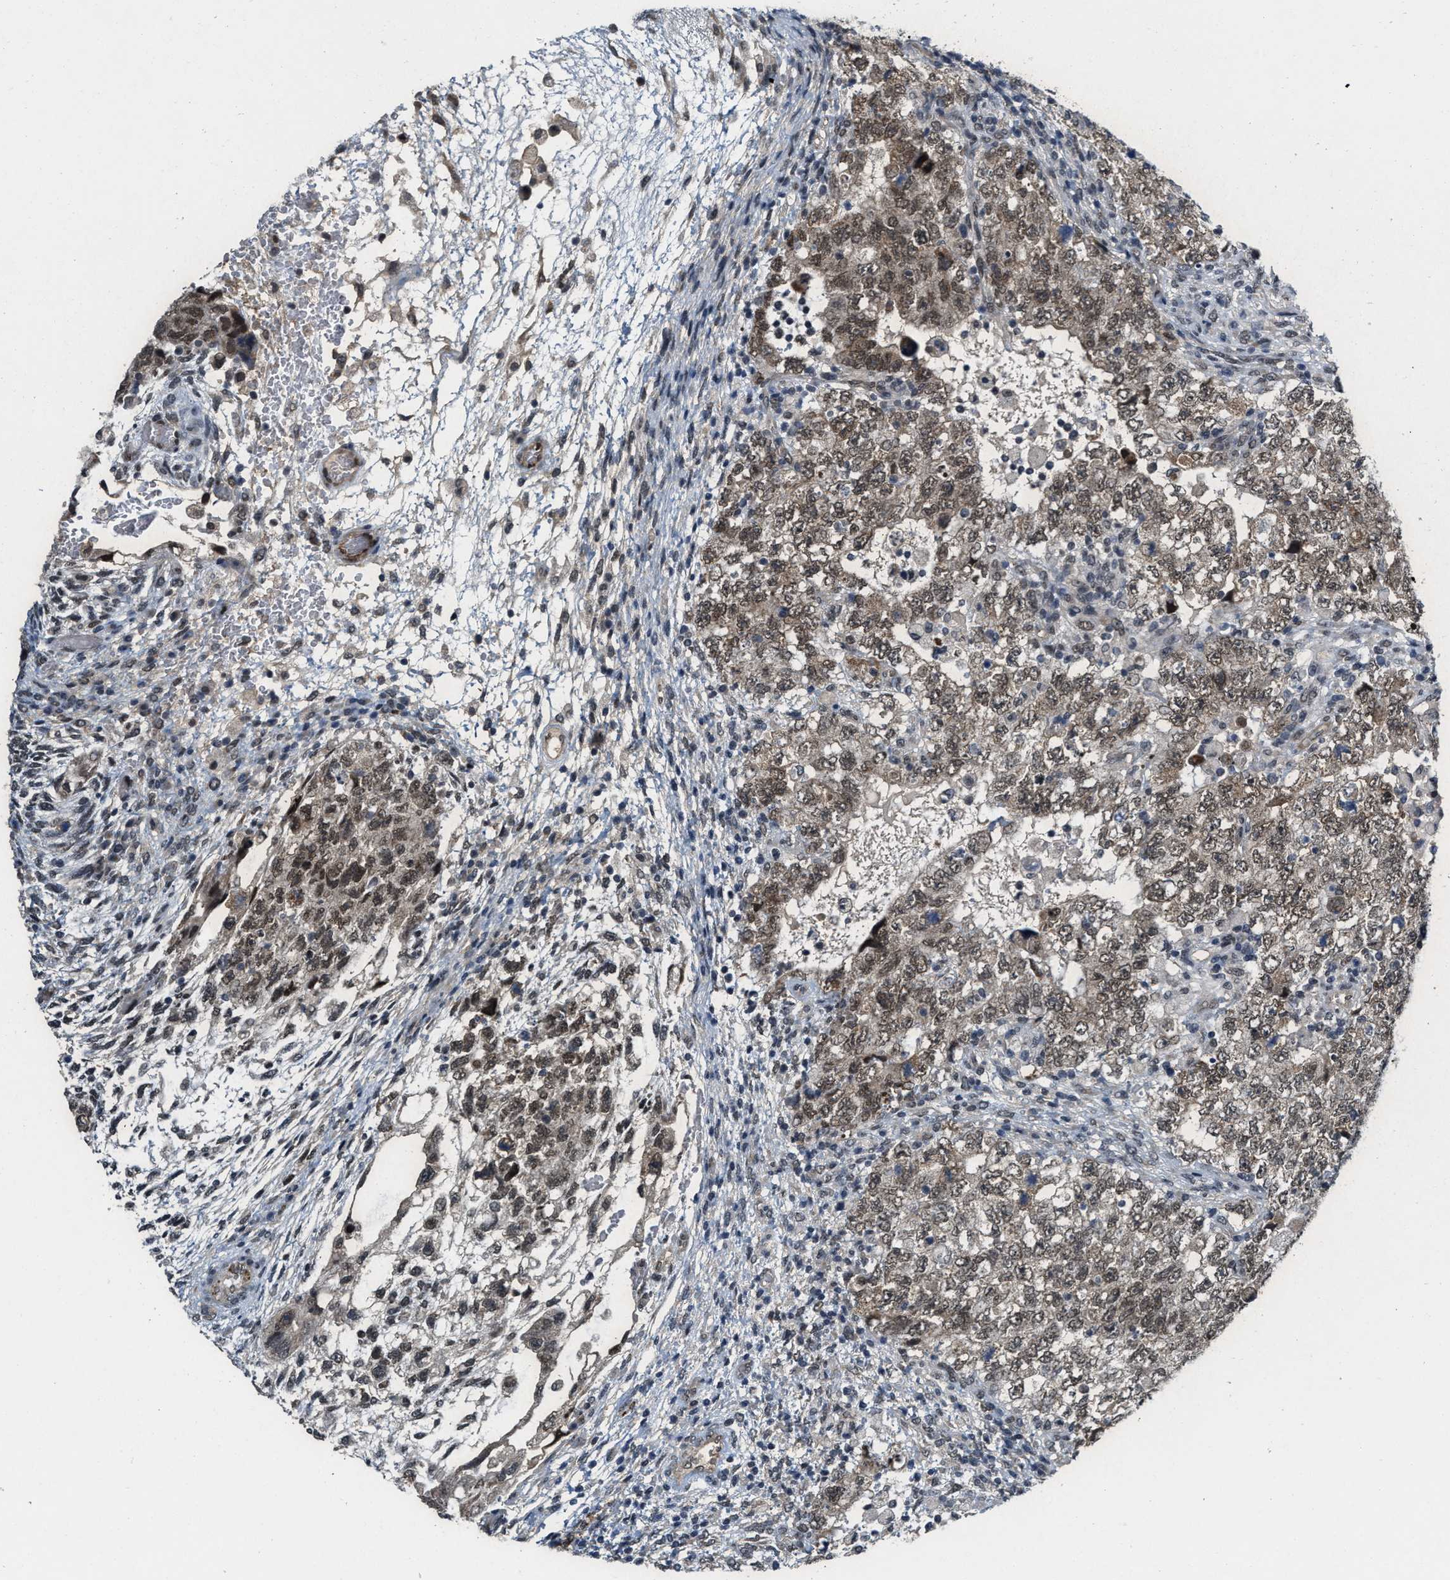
{"staining": {"intensity": "moderate", "quantity": ">75%", "location": "cytoplasmic/membranous,nuclear"}, "tissue": "testis cancer", "cell_type": "Tumor cells", "image_type": "cancer", "snomed": [{"axis": "morphology", "description": "Carcinoma, Embryonal, NOS"}, {"axis": "topography", "description": "Testis"}], "caption": "Tumor cells exhibit medium levels of moderate cytoplasmic/membranous and nuclear positivity in about >75% of cells in testis cancer. (IHC, brightfield microscopy, high magnification).", "gene": "KIF24", "patient": {"sex": "male", "age": 36}}